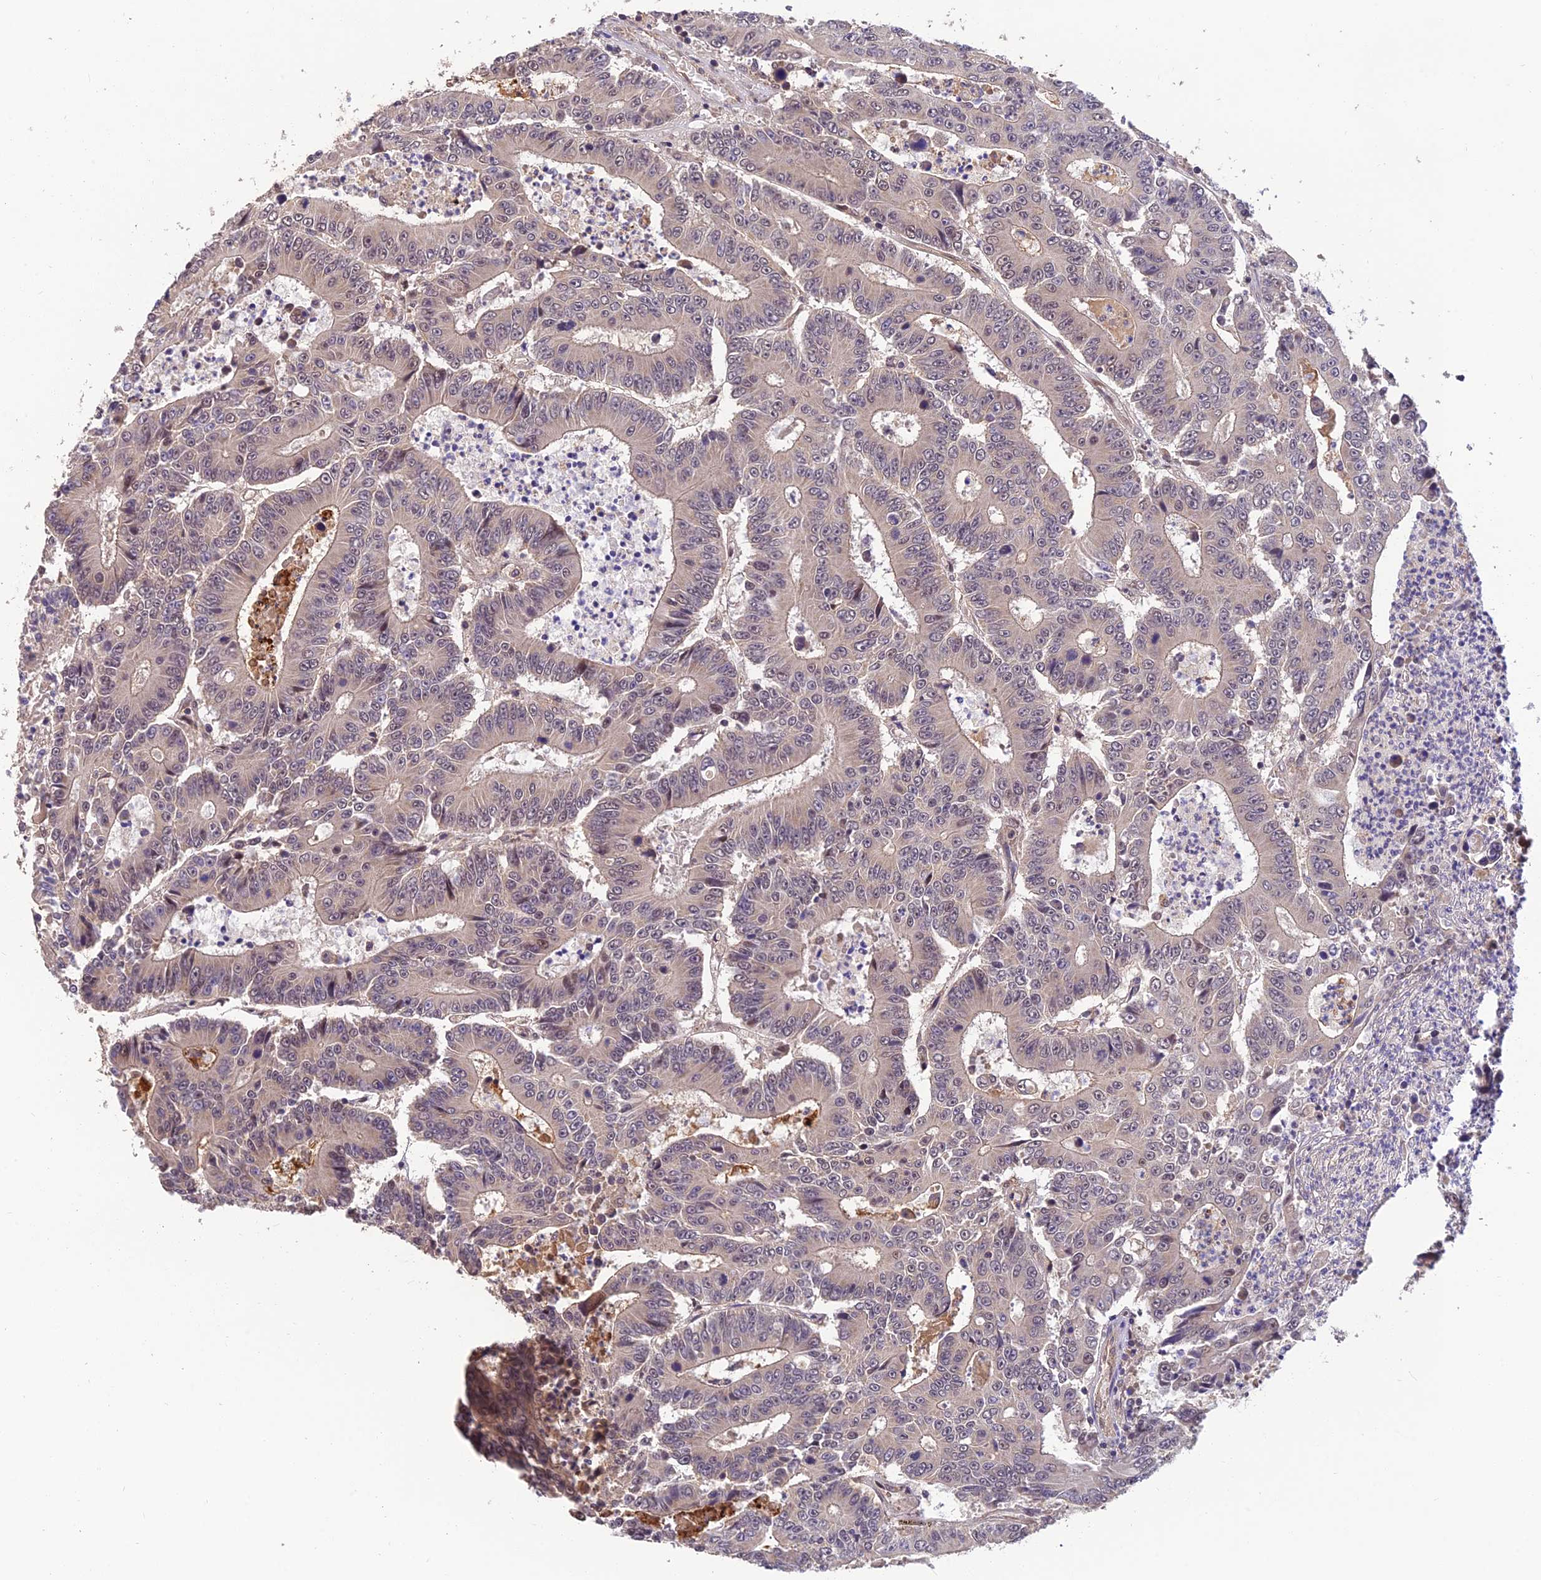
{"staining": {"intensity": "weak", "quantity": "<25%", "location": "cytoplasmic/membranous"}, "tissue": "colorectal cancer", "cell_type": "Tumor cells", "image_type": "cancer", "snomed": [{"axis": "morphology", "description": "Adenocarcinoma, NOS"}, {"axis": "topography", "description": "Colon"}], "caption": "This histopathology image is of colorectal cancer stained with immunohistochemistry to label a protein in brown with the nuclei are counter-stained blue. There is no staining in tumor cells. Nuclei are stained in blue.", "gene": "MNS1", "patient": {"sex": "male", "age": 83}}